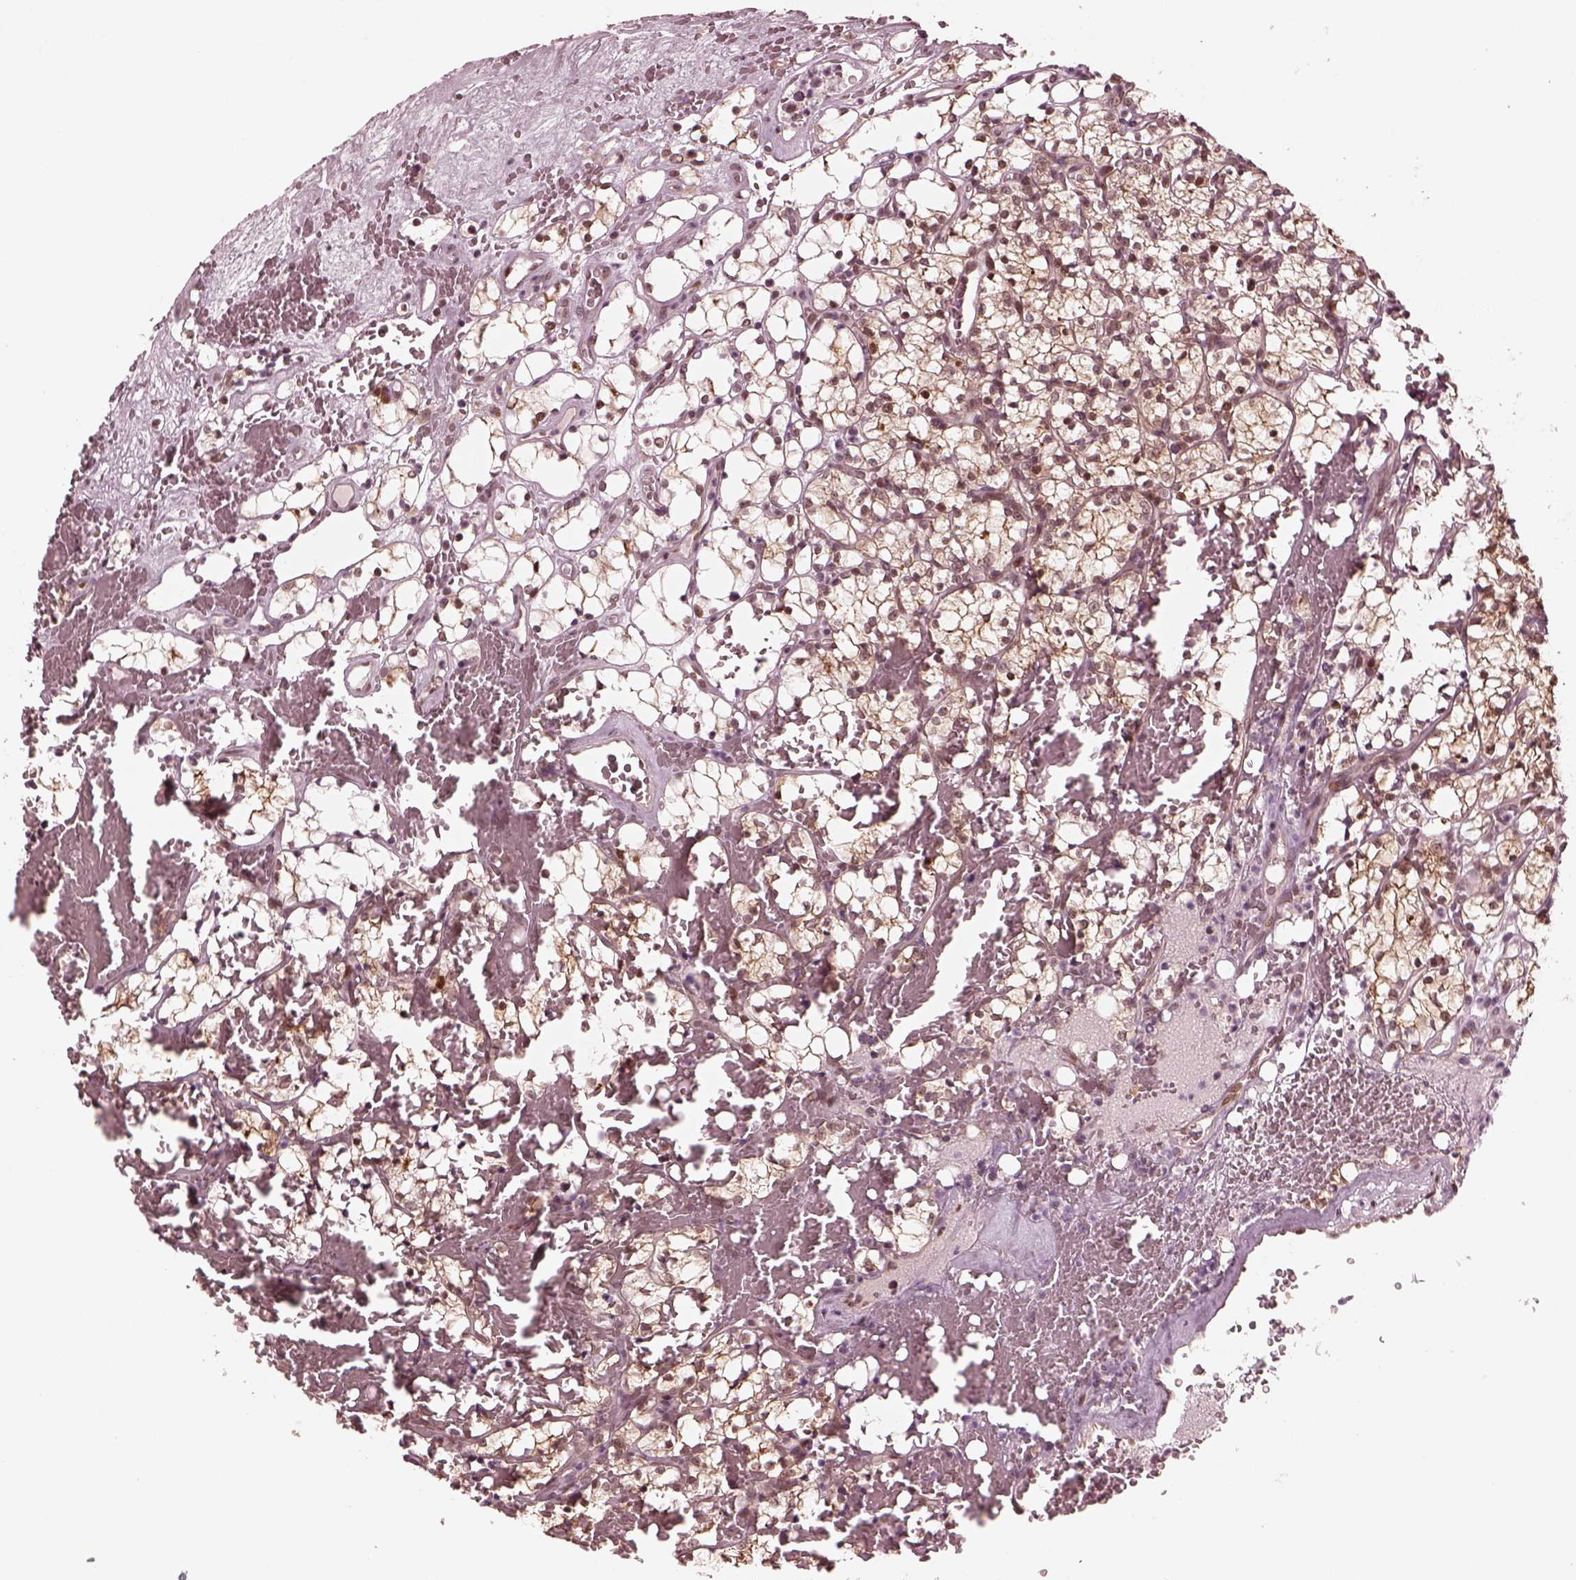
{"staining": {"intensity": "moderate", "quantity": "<25%", "location": "nuclear"}, "tissue": "renal cancer", "cell_type": "Tumor cells", "image_type": "cancer", "snomed": [{"axis": "morphology", "description": "Adenocarcinoma, NOS"}, {"axis": "topography", "description": "Kidney"}], "caption": "This is an image of IHC staining of adenocarcinoma (renal), which shows moderate positivity in the nuclear of tumor cells.", "gene": "TRIB3", "patient": {"sex": "female", "age": 69}}